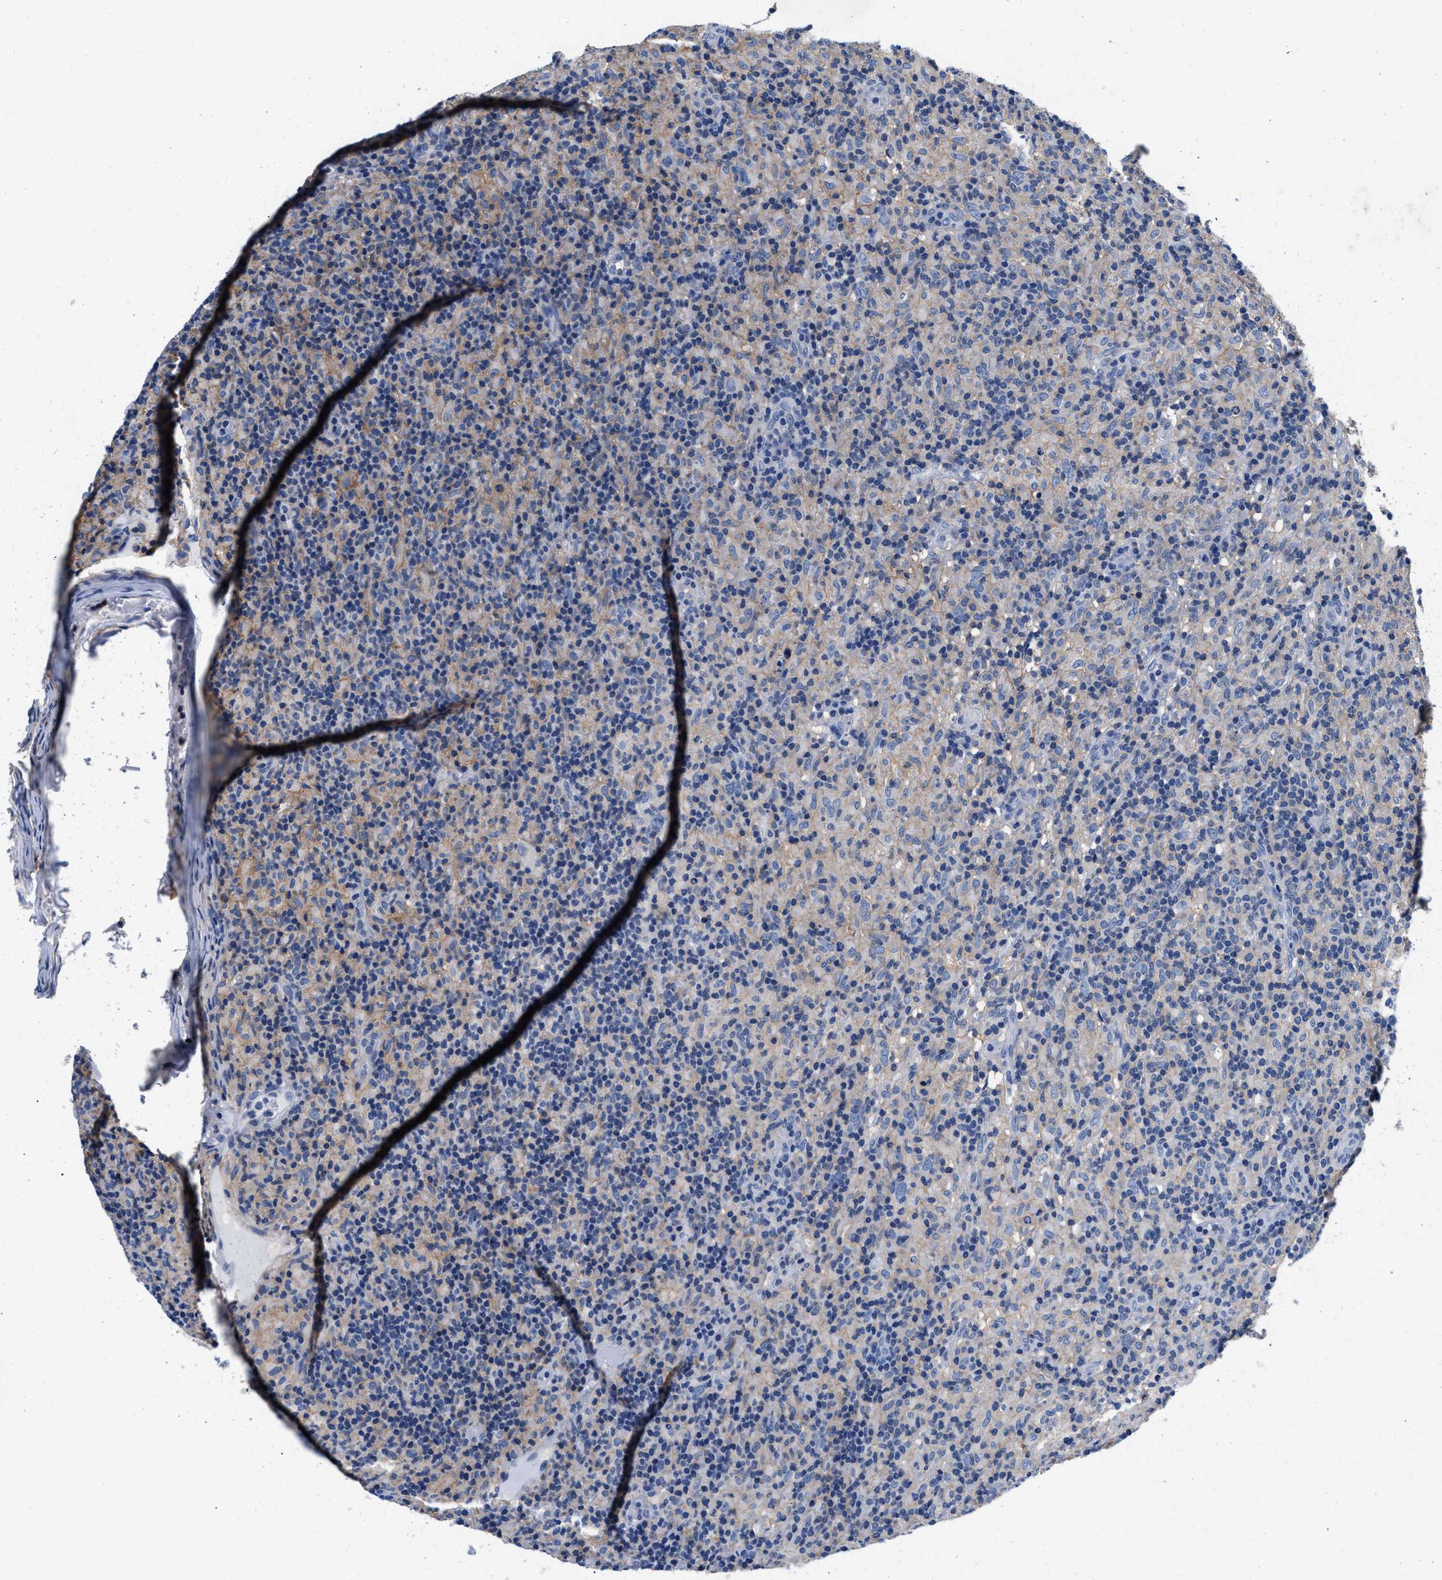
{"staining": {"intensity": "negative", "quantity": "none", "location": "none"}, "tissue": "lymphoma", "cell_type": "Tumor cells", "image_type": "cancer", "snomed": [{"axis": "morphology", "description": "Hodgkin's disease, NOS"}, {"axis": "topography", "description": "Lymph node"}], "caption": "A high-resolution micrograph shows immunohistochemistry (IHC) staining of lymphoma, which shows no significant positivity in tumor cells.", "gene": "GNAI3", "patient": {"sex": "male", "age": 70}}